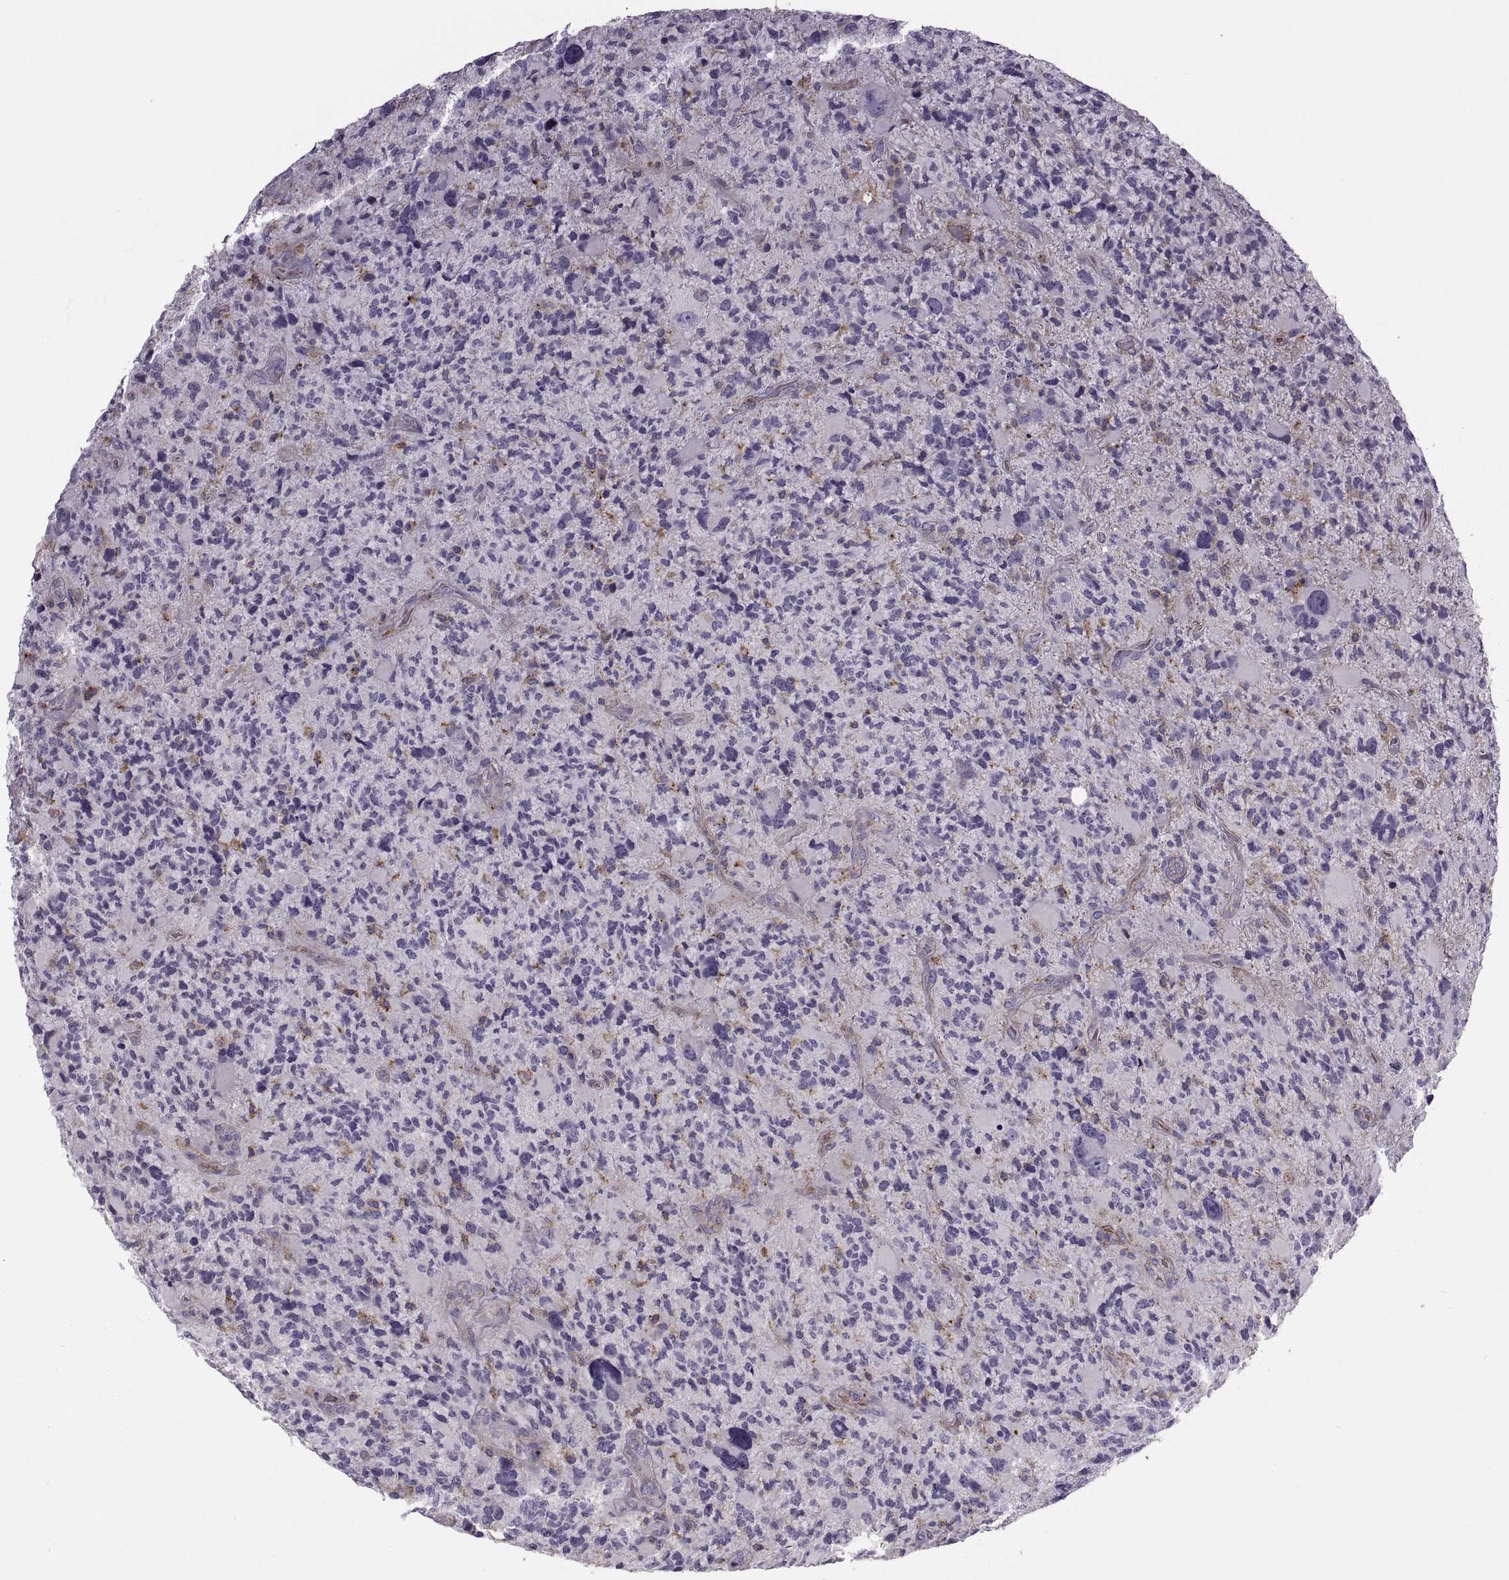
{"staining": {"intensity": "negative", "quantity": "none", "location": "none"}, "tissue": "glioma", "cell_type": "Tumor cells", "image_type": "cancer", "snomed": [{"axis": "morphology", "description": "Glioma, malignant, High grade"}, {"axis": "topography", "description": "Brain"}], "caption": "DAB immunohistochemical staining of glioma reveals no significant positivity in tumor cells.", "gene": "RALB", "patient": {"sex": "female", "age": 71}}